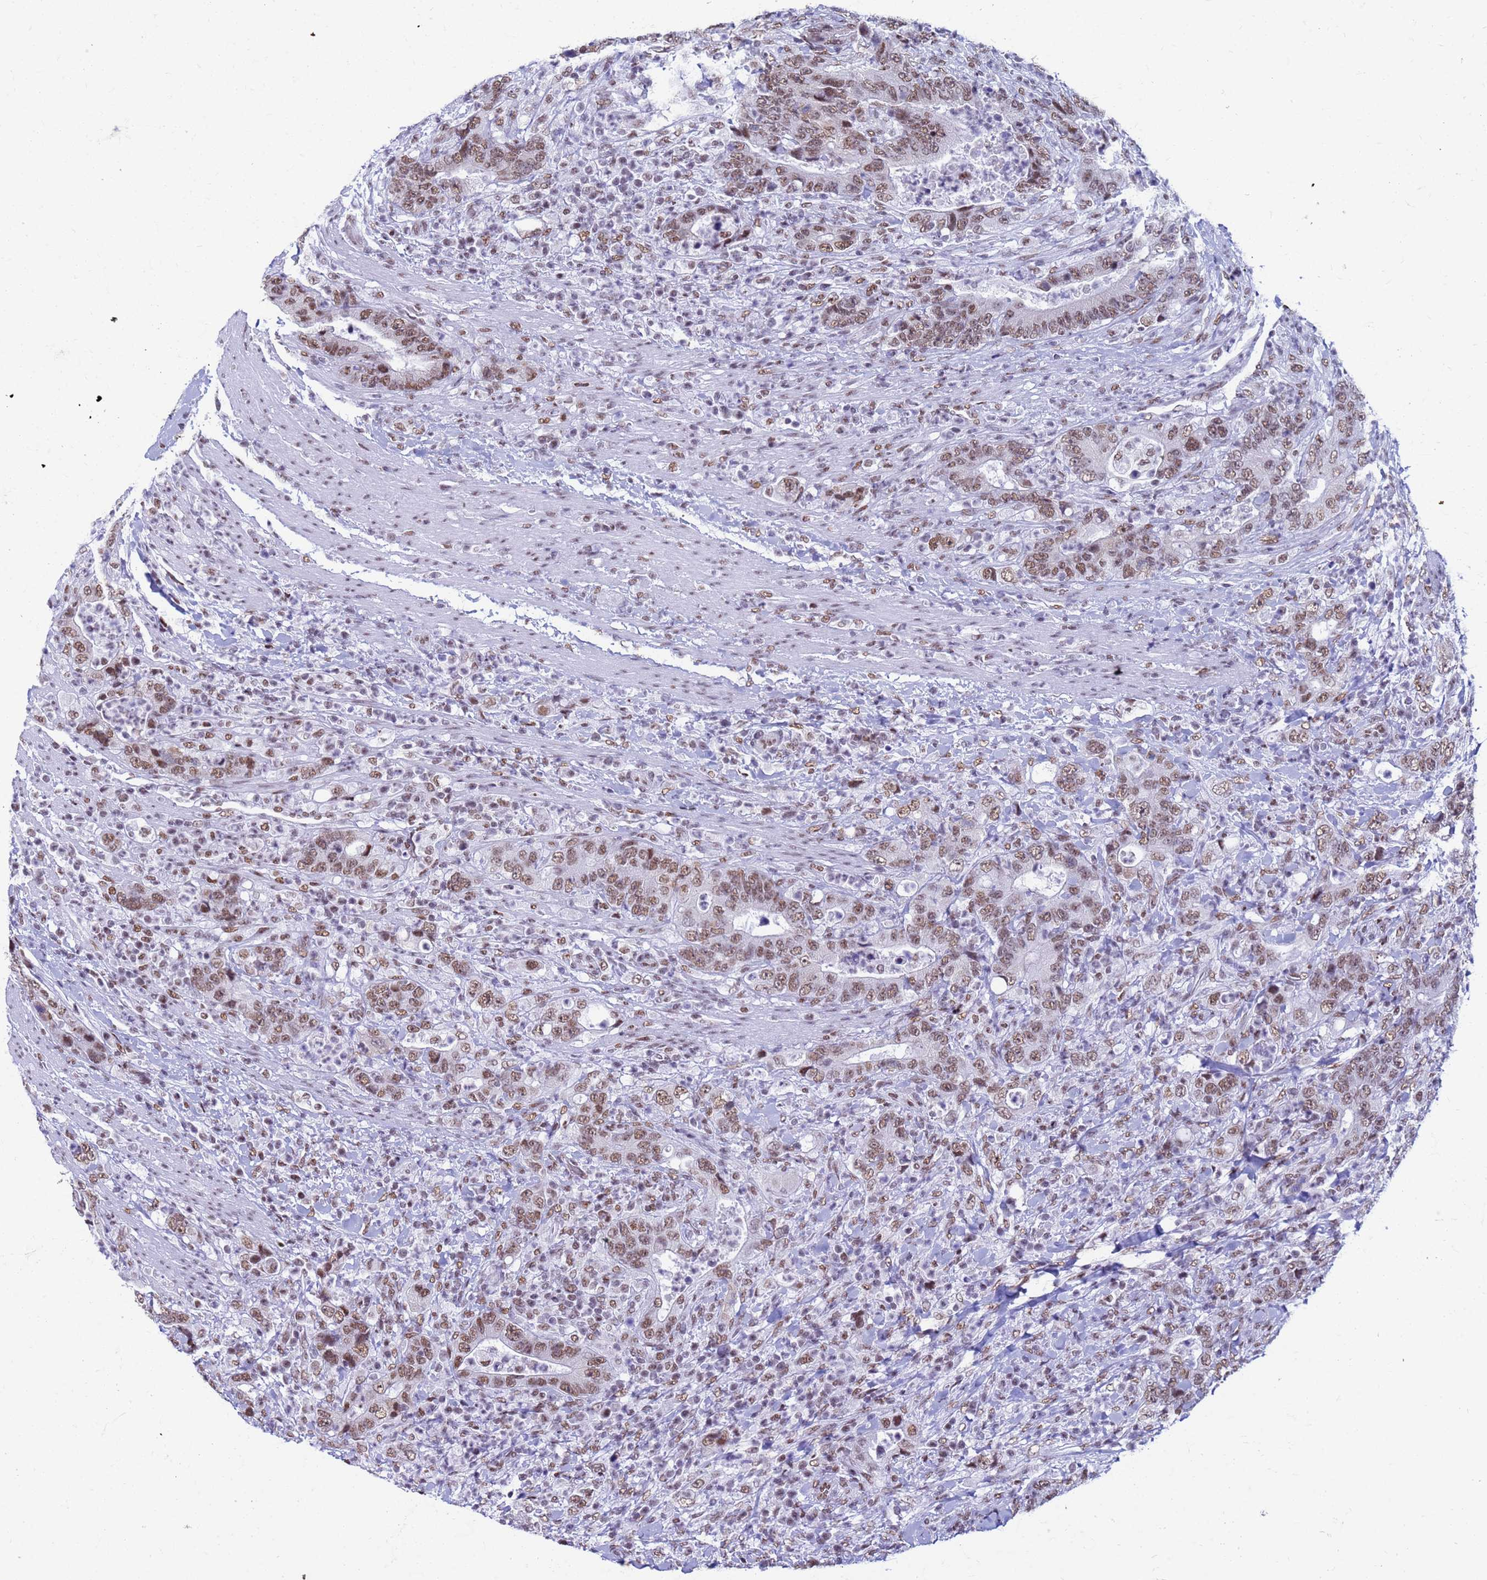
{"staining": {"intensity": "moderate", "quantity": ">75%", "location": "nuclear"}, "tissue": "colorectal cancer", "cell_type": "Tumor cells", "image_type": "cancer", "snomed": [{"axis": "morphology", "description": "Adenocarcinoma, NOS"}, {"axis": "topography", "description": "Colon"}], "caption": "Tumor cells demonstrate medium levels of moderate nuclear expression in about >75% of cells in human colorectal adenocarcinoma.", "gene": "FAM170B", "patient": {"sex": "female", "age": 75}}